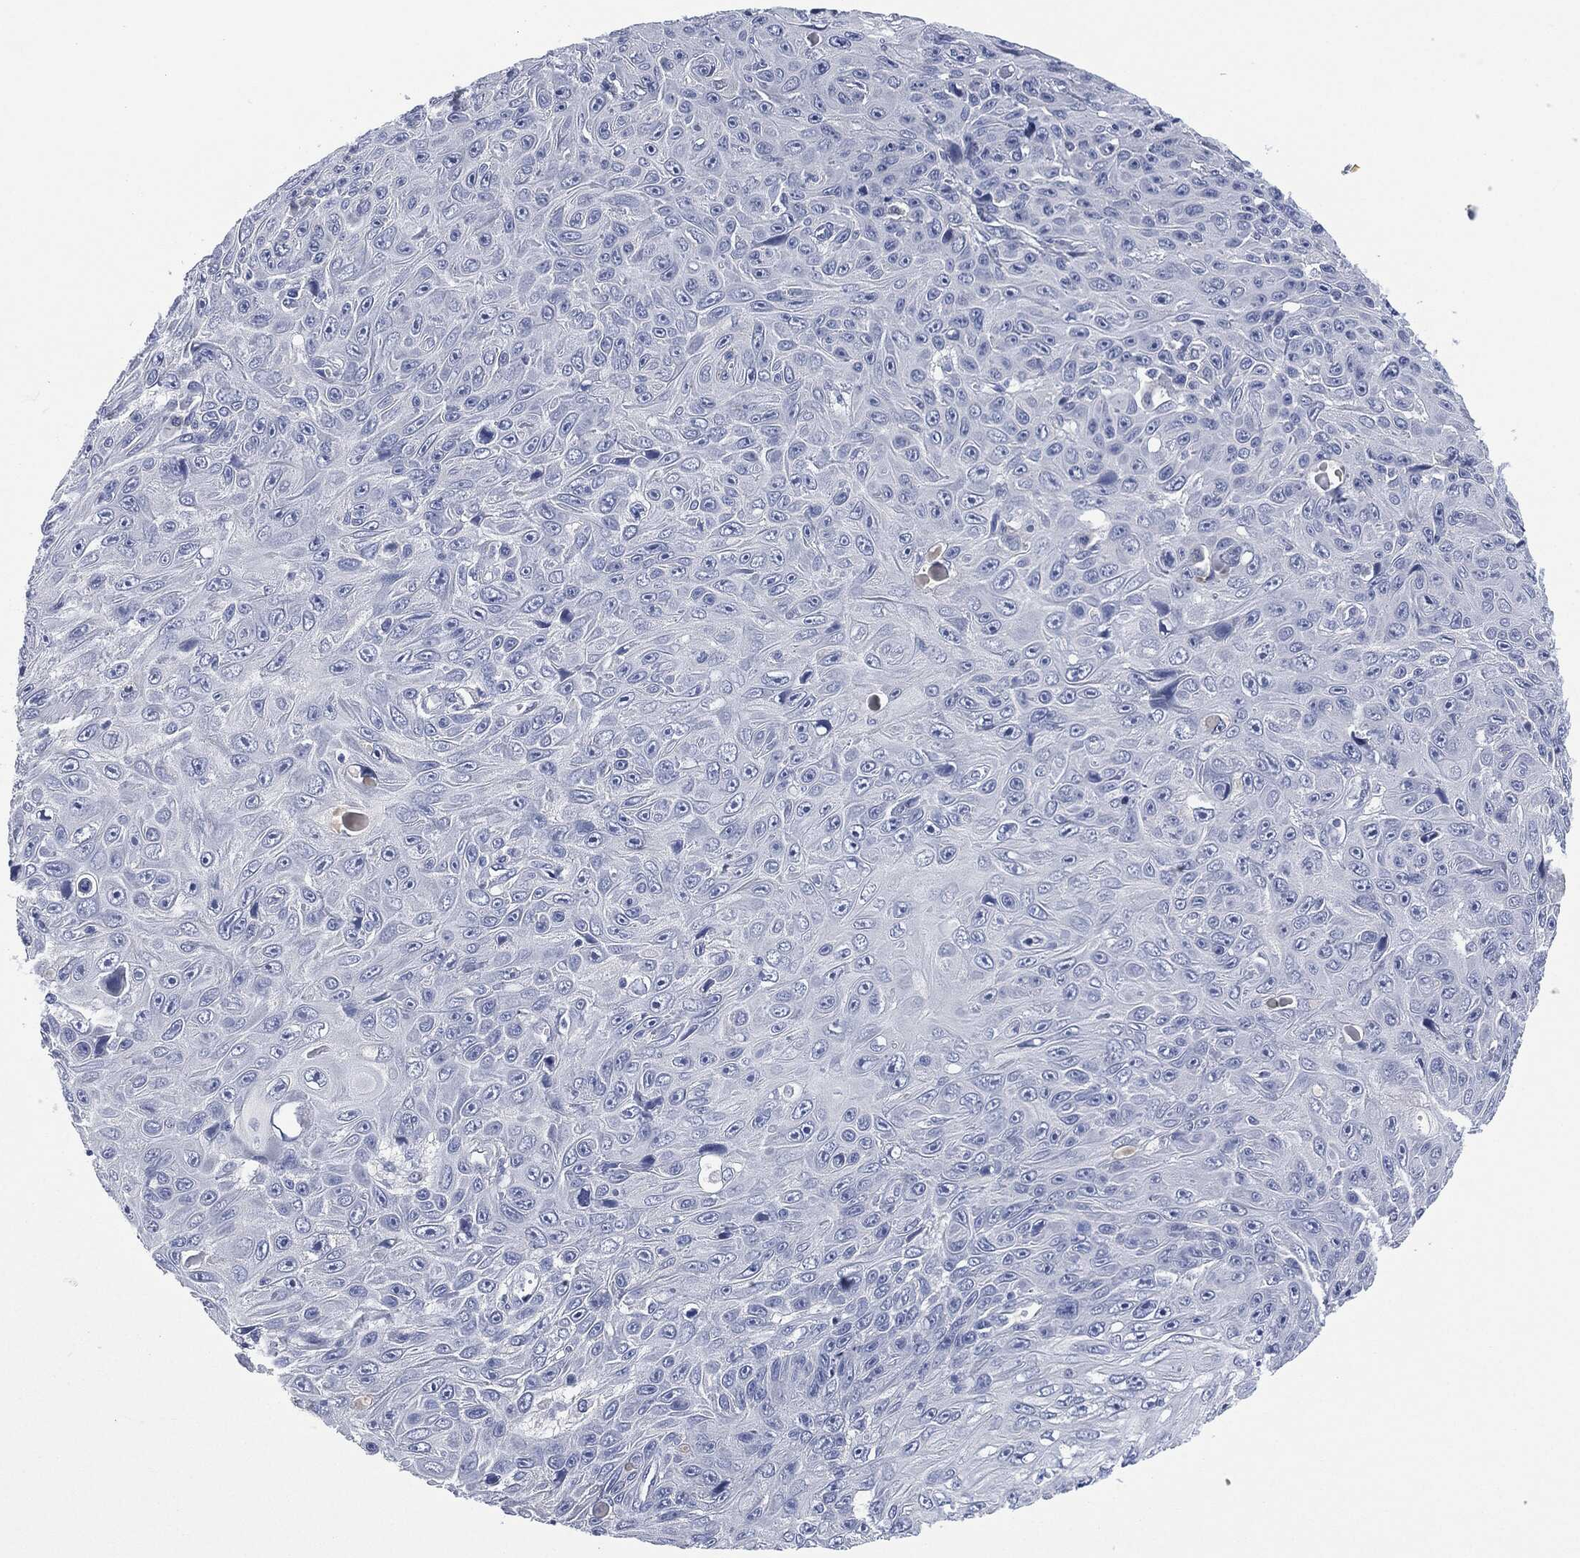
{"staining": {"intensity": "negative", "quantity": "none", "location": "none"}, "tissue": "skin cancer", "cell_type": "Tumor cells", "image_type": "cancer", "snomed": [{"axis": "morphology", "description": "Squamous cell carcinoma, NOS"}, {"axis": "topography", "description": "Skin"}], "caption": "IHC of human skin cancer reveals no expression in tumor cells.", "gene": "MUC16", "patient": {"sex": "male", "age": 82}}